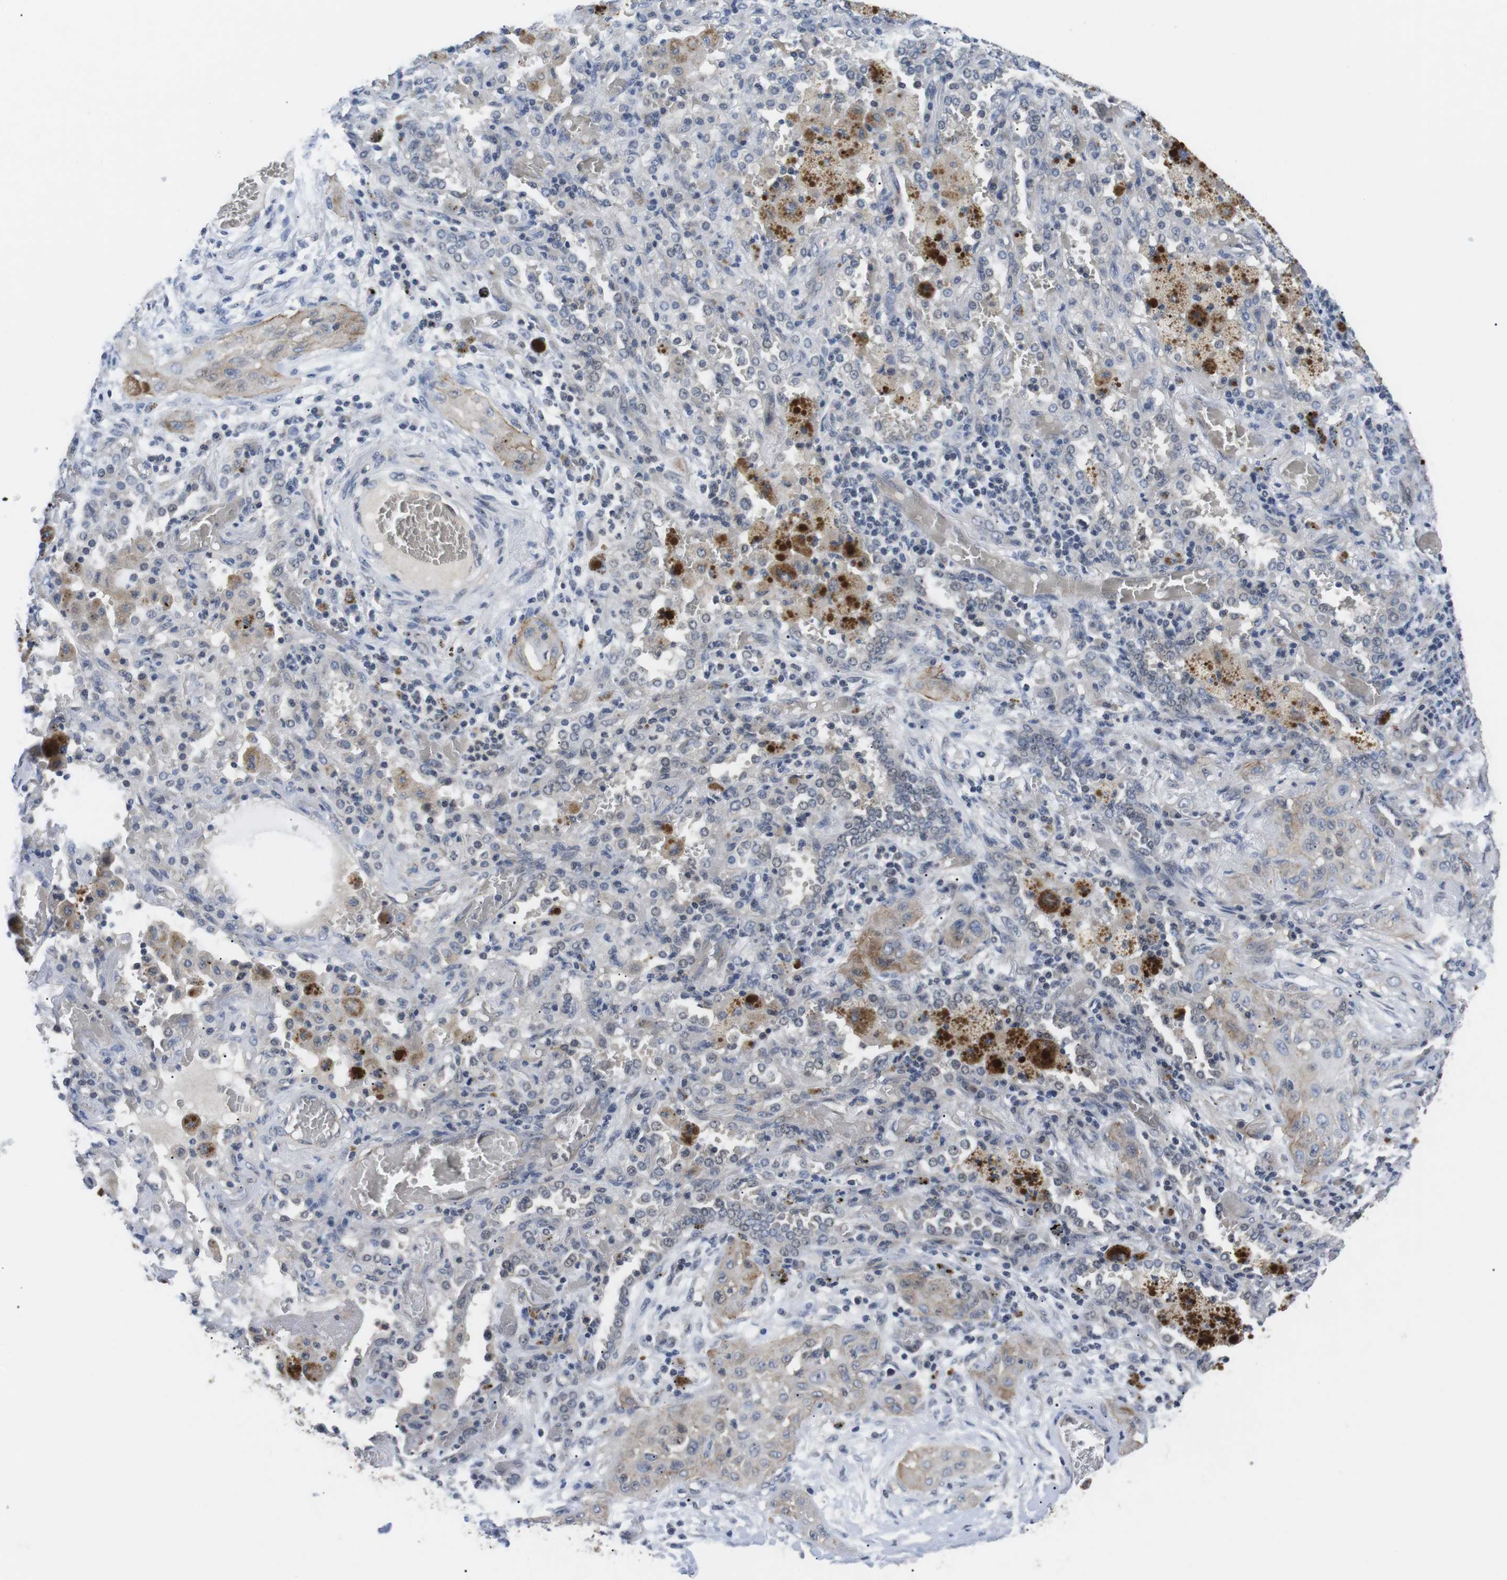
{"staining": {"intensity": "negative", "quantity": "none", "location": "none"}, "tissue": "lung cancer", "cell_type": "Tumor cells", "image_type": "cancer", "snomed": [{"axis": "morphology", "description": "Squamous cell carcinoma, NOS"}, {"axis": "topography", "description": "Lung"}], "caption": "Histopathology image shows no protein staining in tumor cells of squamous cell carcinoma (lung) tissue.", "gene": "NECTIN1", "patient": {"sex": "female", "age": 47}}